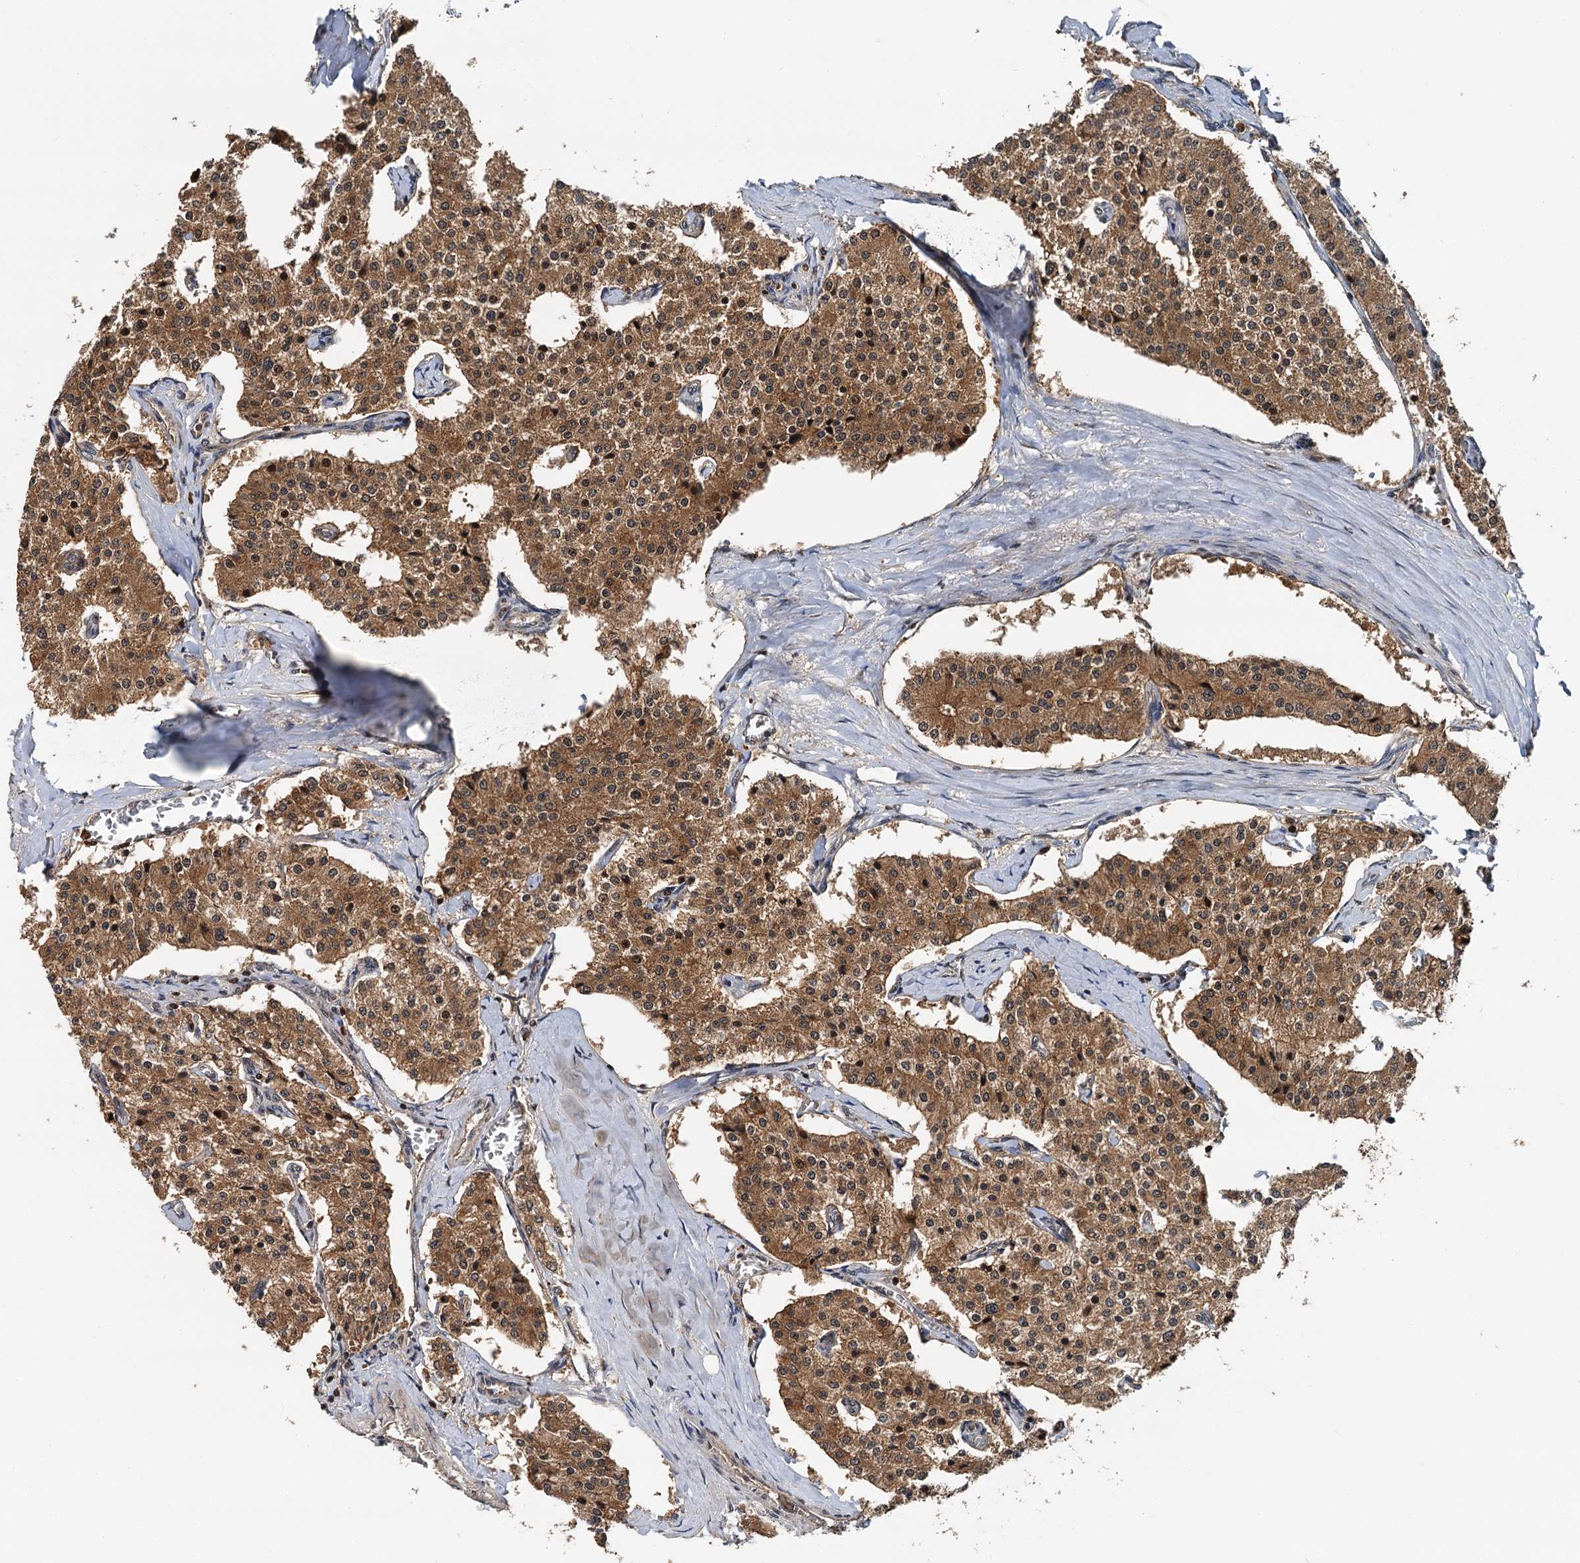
{"staining": {"intensity": "moderate", "quantity": ">75%", "location": "cytoplasmic/membranous,nuclear"}, "tissue": "carcinoid", "cell_type": "Tumor cells", "image_type": "cancer", "snomed": [{"axis": "morphology", "description": "Carcinoid, malignant, NOS"}, {"axis": "topography", "description": "Colon"}], "caption": "Carcinoid (malignant) stained with a protein marker exhibits moderate staining in tumor cells.", "gene": "STUB1", "patient": {"sex": "female", "age": 52}}